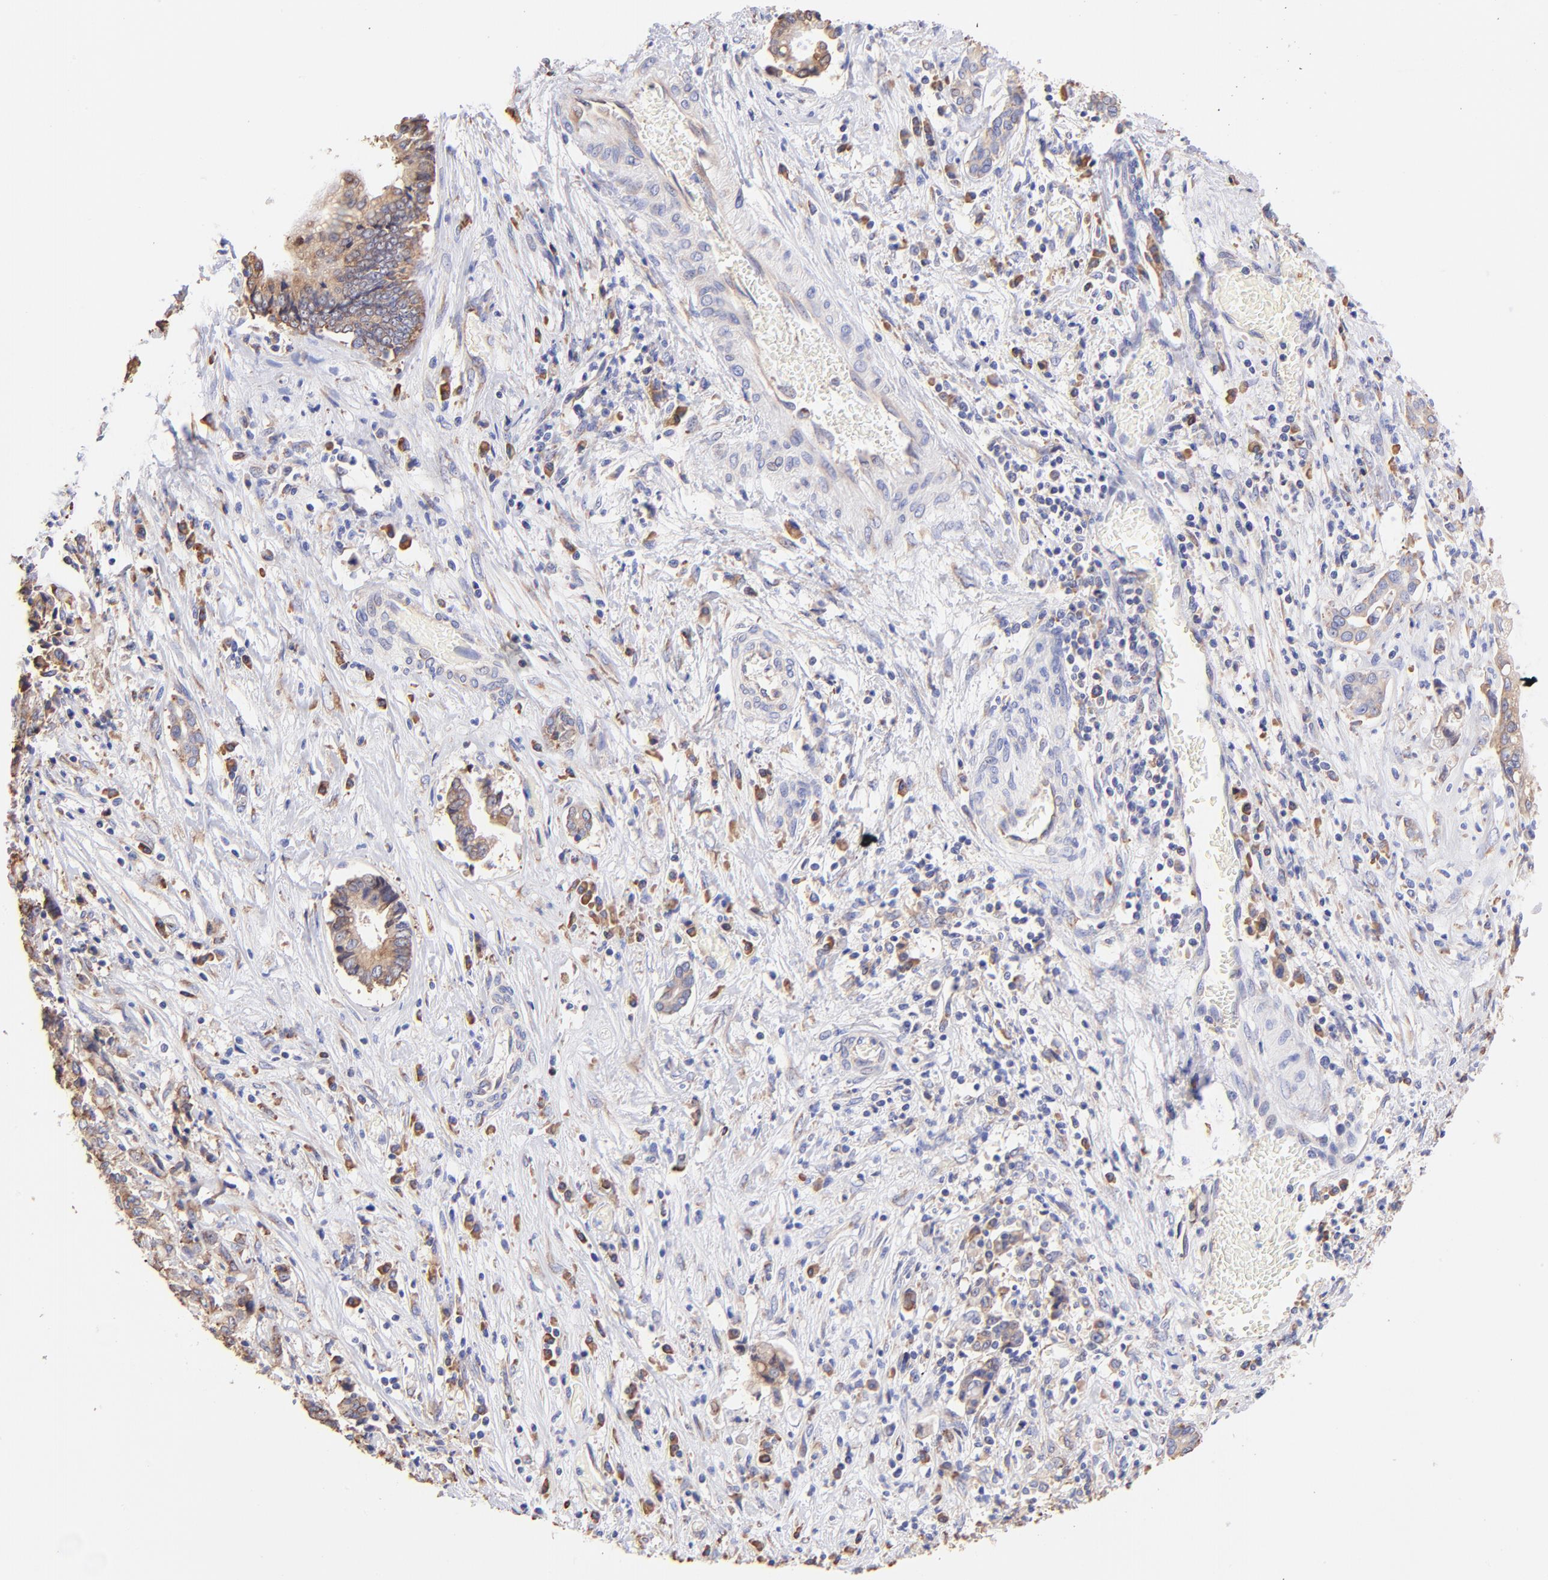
{"staining": {"intensity": "weak", "quantity": "25%-75%", "location": "cytoplasmic/membranous"}, "tissue": "liver cancer", "cell_type": "Tumor cells", "image_type": "cancer", "snomed": [{"axis": "morphology", "description": "Cholangiocarcinoma"}, {"axis": "topography", "description": "Liver"}], "caption": "Cholangiocarcinoma (liver) was stained to show a protein in brown. There is low levels of weak cytoplasmic/membranous expression in approximately 25%-75% of tumor cells.", "gene": "RPL30", "patient": {"sex": "male", "age": 57}}